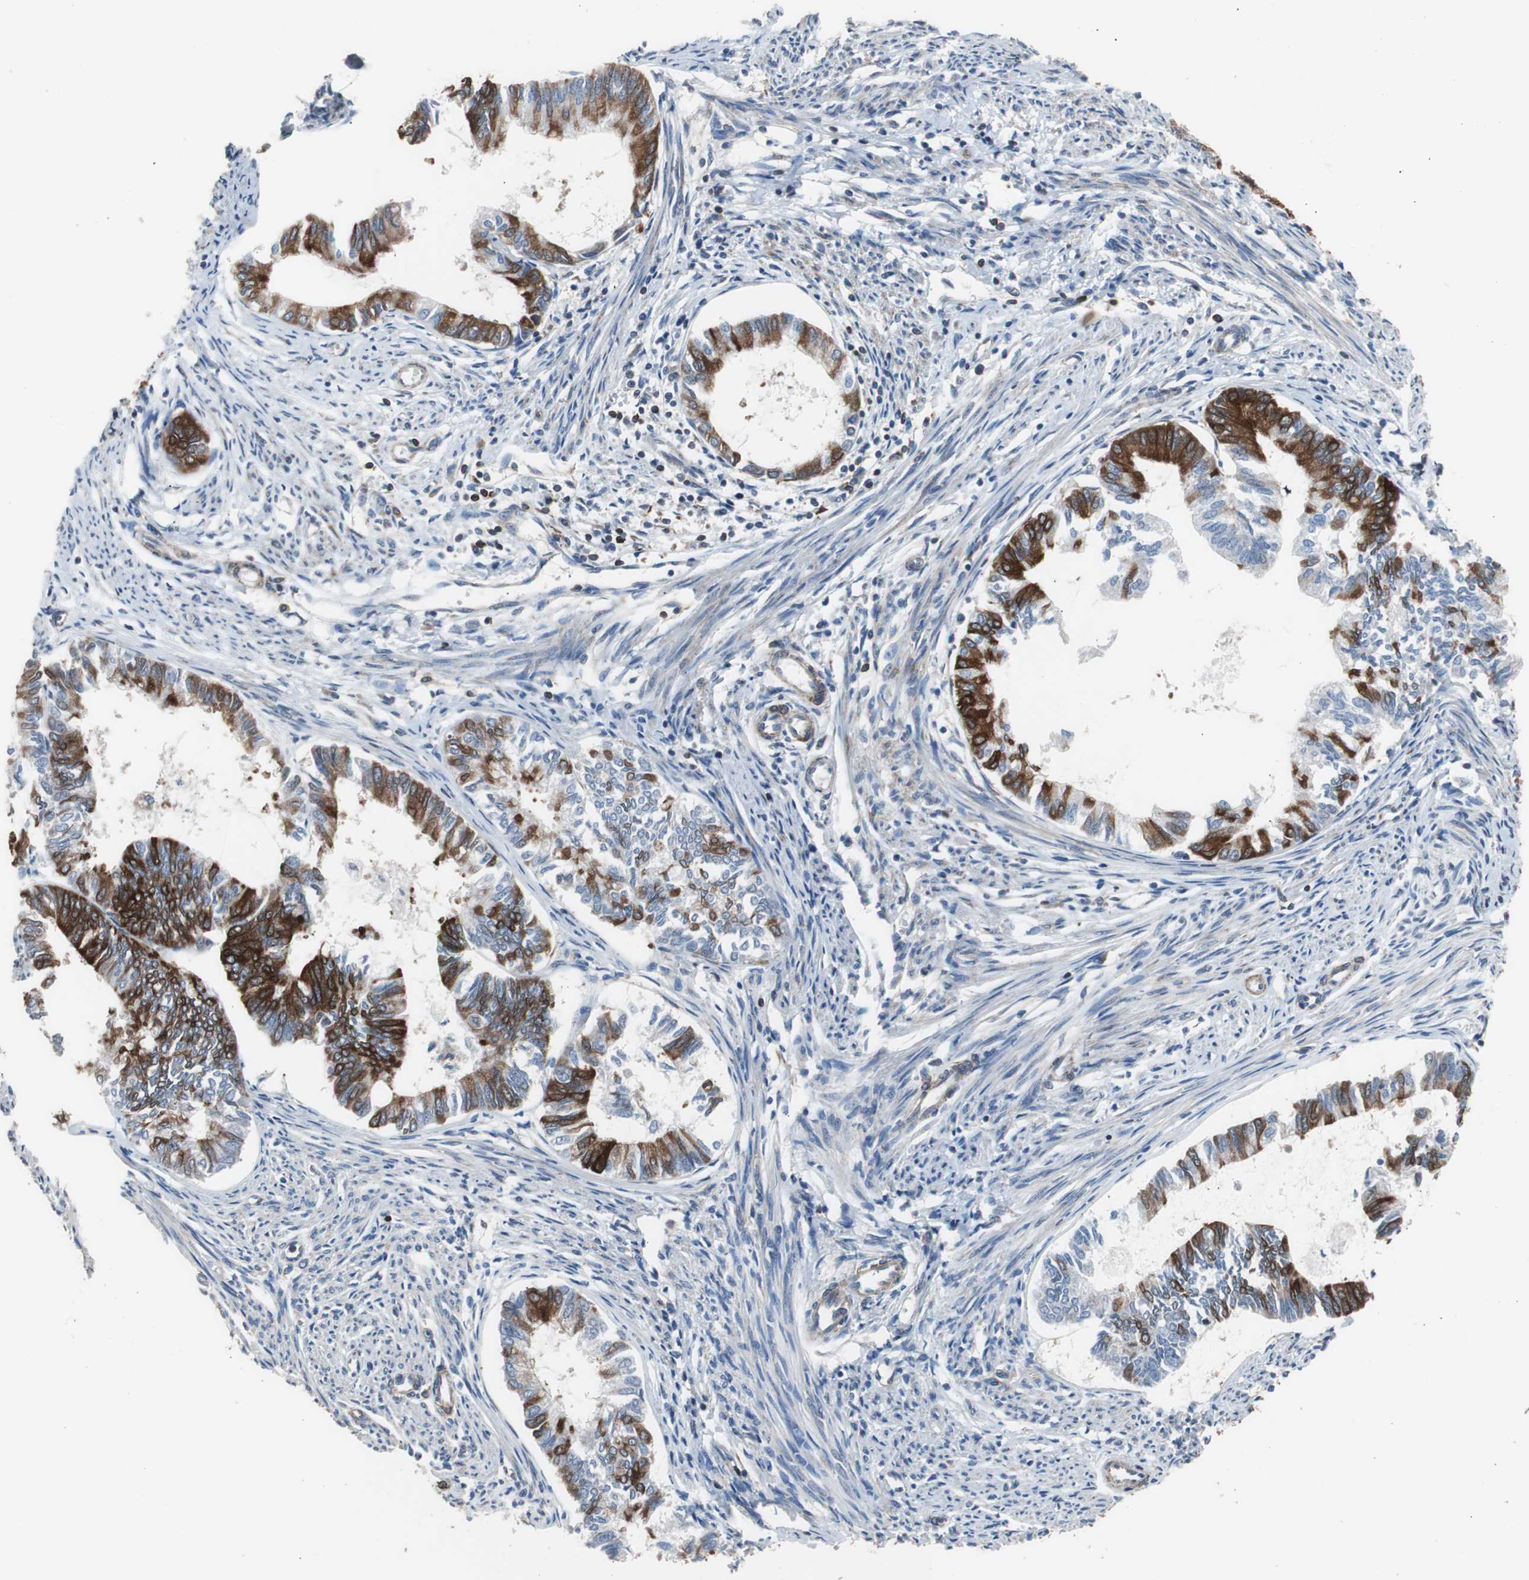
{"staining": {"intensity": "strong", "quantity": "25%-75%", "location": "cytoplasmic/membranous"}, "tissue": "endometrial cancer", "cell_type": "Tumor cells", "image_type": "cancer", "snomed": [{"axis": "morphology", "description": "Adenocarcinoma, NOS"}, {"axis": "topography", "description": "Endometrium"}], "caption": "Strong cytoplasmic/membranous protein staining is identified in approximately 25%-75% of tumor cells in endometrial cancer.", "gene": "PBXIP1", "patient": {"sex": "female", "age": 86}}